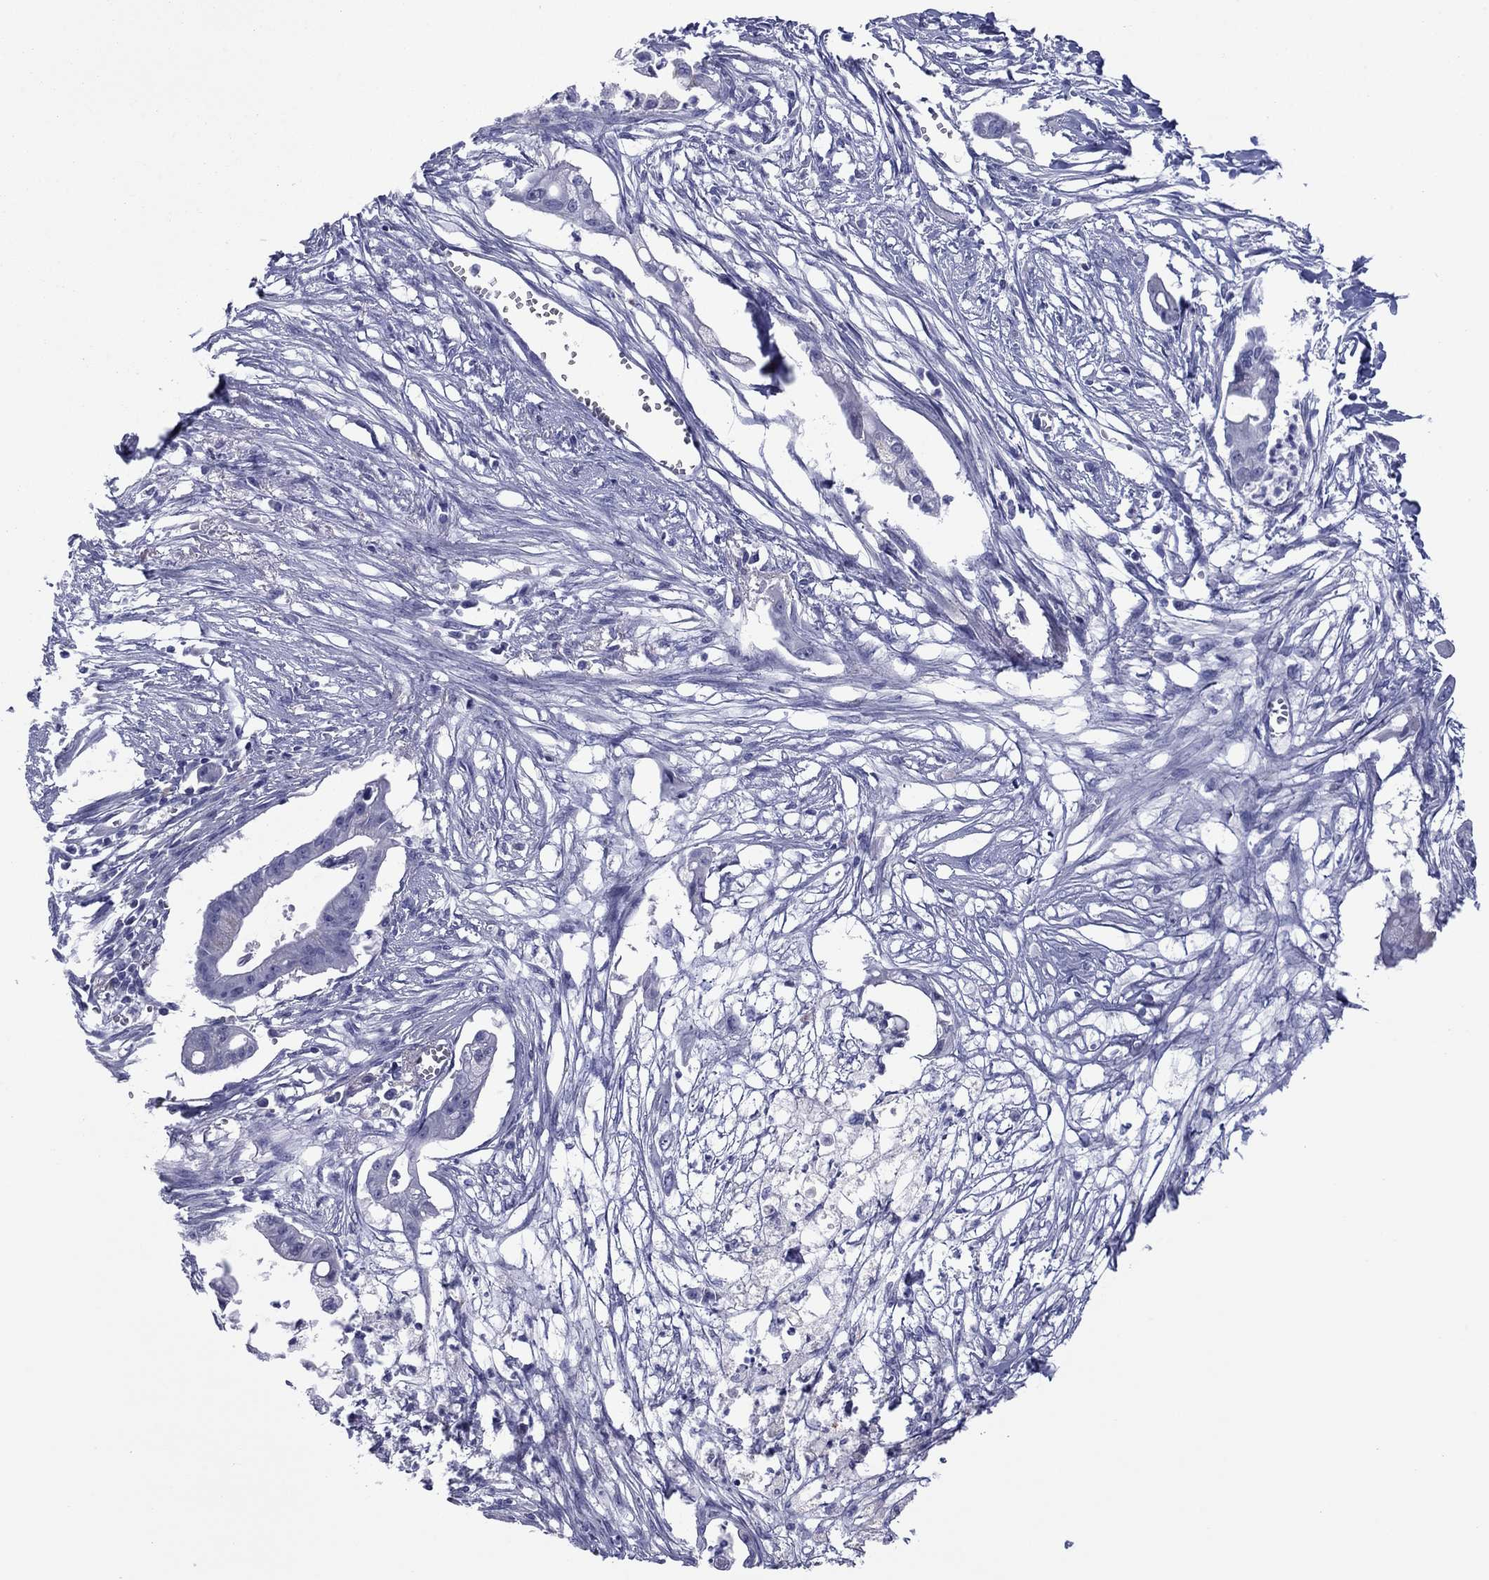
{"staining": {"intensity": "negative", "quantity": "none", "location": "none"}, "tissue": "pancreatic cancer", "cell_type": "Tumor cells", "image_type": "cancer", "snomed": [{"axis": "morphology", "description": "Normal tissue, NOS"}, {"axis": "morphology", "description": "Adenocarcinoma, NOS"}, {"axis": "topography", "description": "Pancreas"}], "caption": "Tumor cells are negative for protein expression in human pancreatic cancer. The staining was performed using DAB to visualize the protein expression in brown, while the nuclei were stained in blue with hematoxylin (Magnification: 20x).", "gene": "TCFL5", "patient": {"sex": "female", "age": 58}}